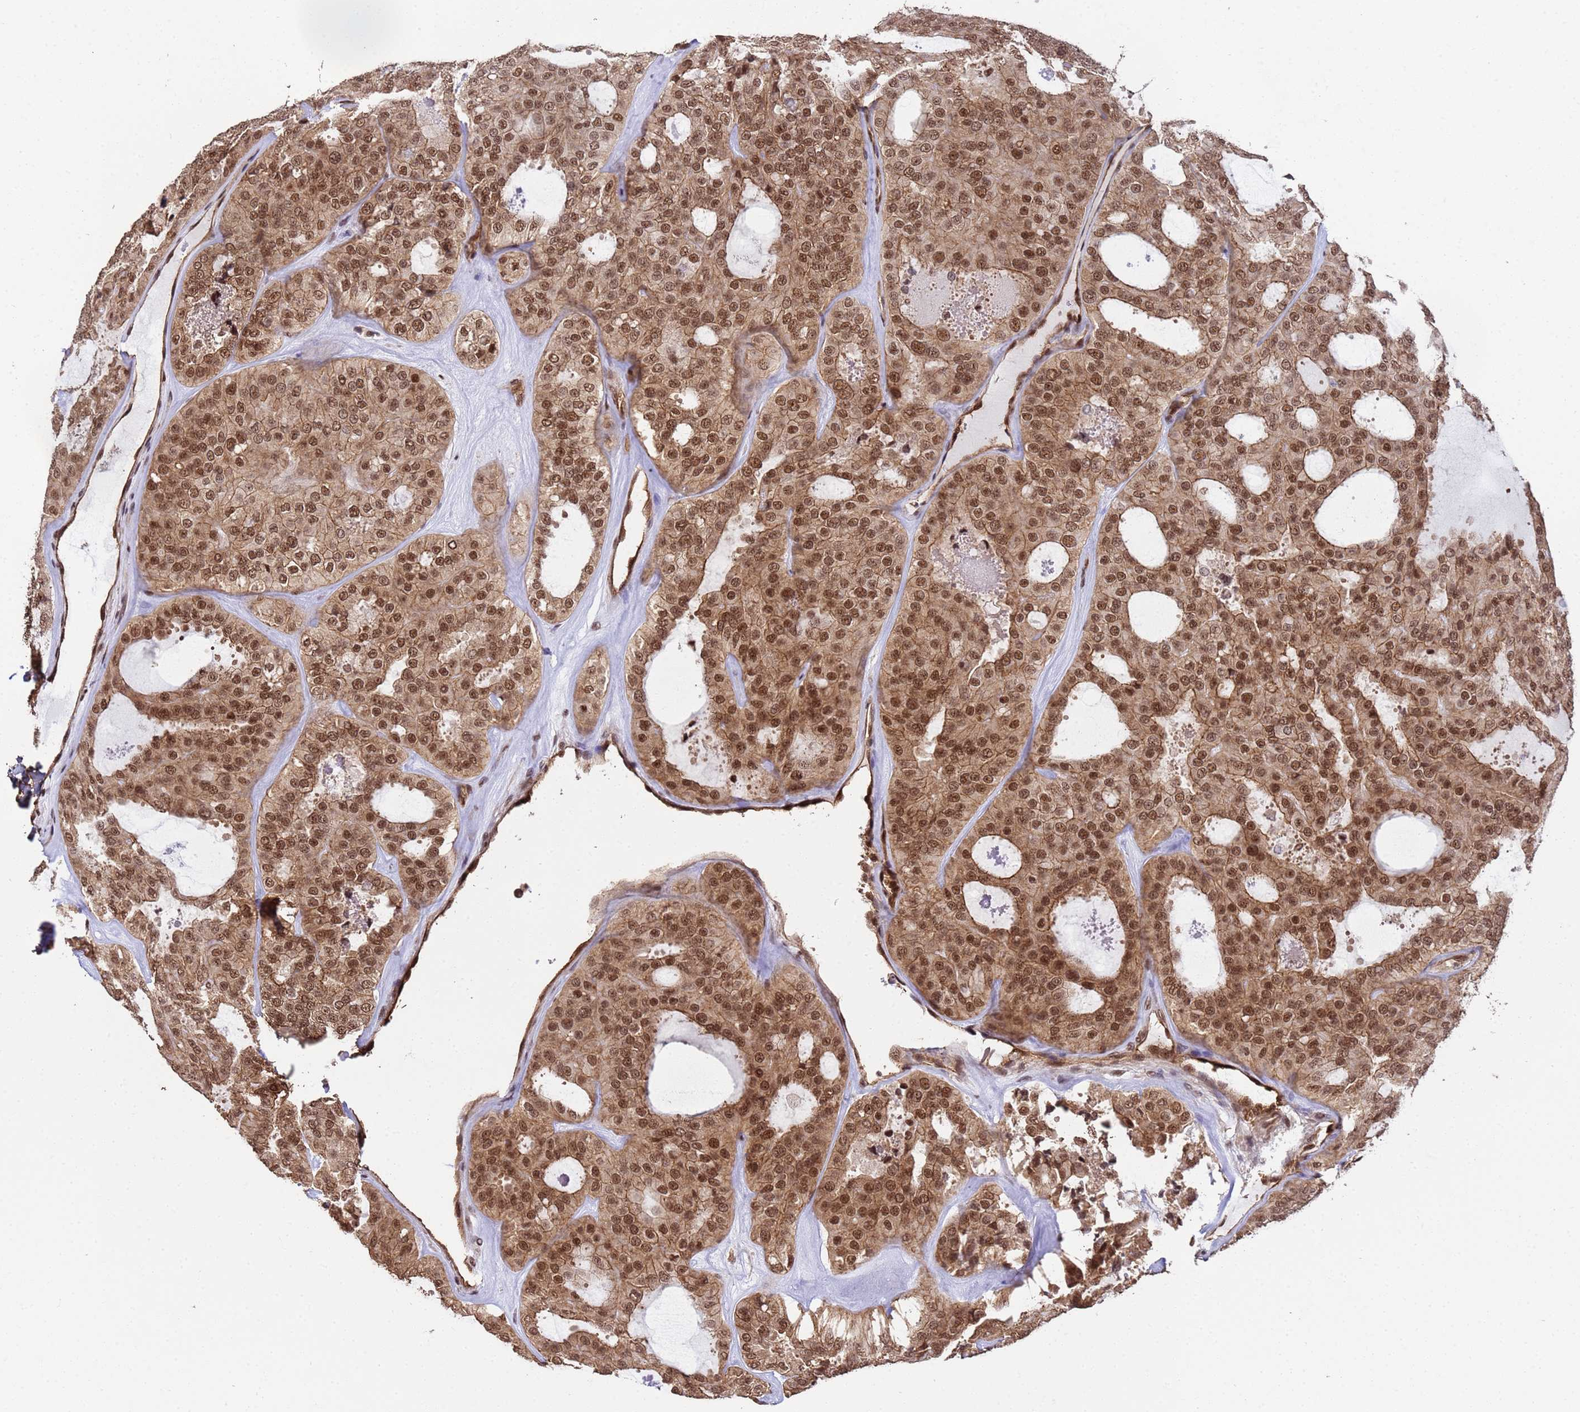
{"staining": {"intensity": "moderate", "quantity": ">75%", "location": "cytoplasmic/membranous,nuclear"}, "tissue": "thyroid cancer", "cell_type": "Tumor cells", "image_type": "cancer", "snomed": [{"axis": "morphology", "description": "Follicular adenoma carcinoma, NOS"}, {"axis": "topography", "description": "Thyroid gland"}], "caption": "This is a histology image of immunohistochemistry (IHC) staining of follicular adenoma carcinoma (thyroid), which shows moderate expression in the cytoplasmic/membranous and nuclear of tumor cells.", "gene": "SYF2", "patient": {"sex": "male", "age": 75}}